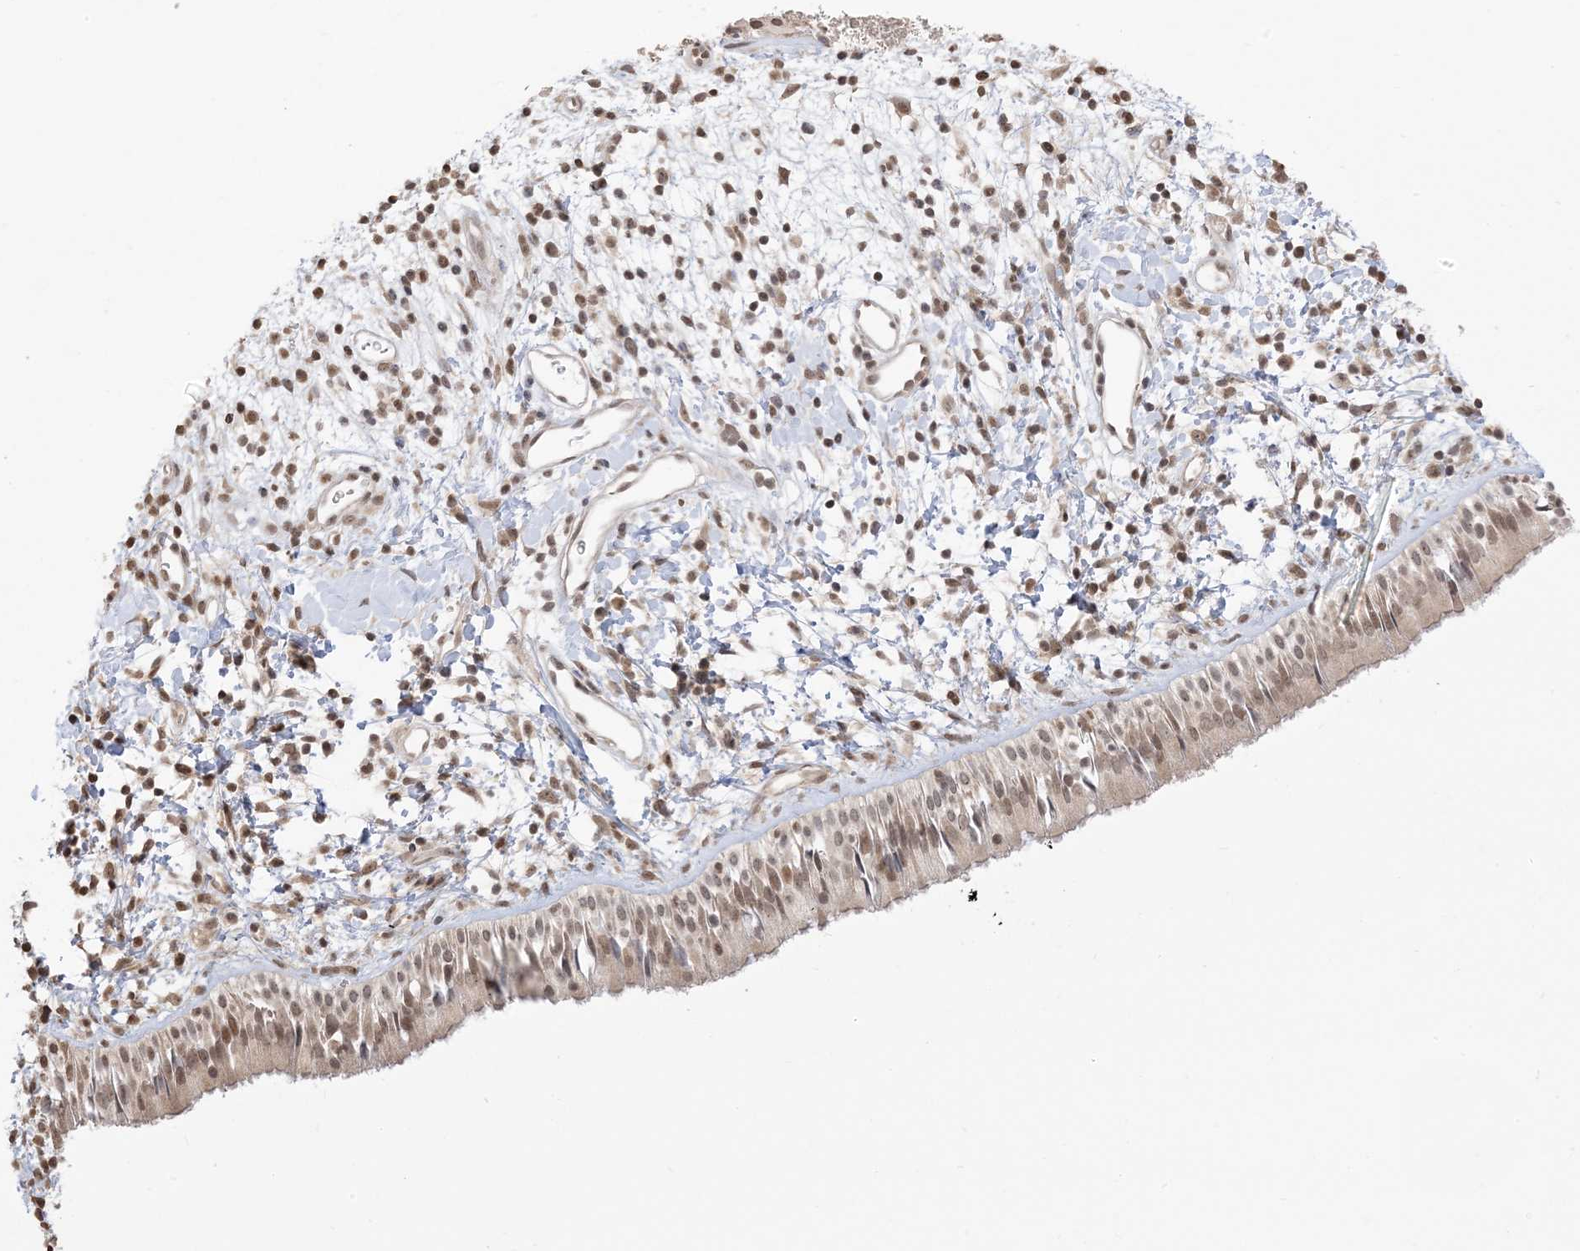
{"staining": {"intensity": "moderate", "quantity": ">75%", "location": "nuclear"}, "tissue": "nasopharynx", "cell_type": "Respiratory epithelial cells", "image_type": "normal", "snomed": [{"axis": "morphology", "description": "Normal tissue, NOS"}, {"axis": "topography", "description": "Nasopharynx"}], "caption": "This histopathology image shows immunohistochemistry staining of unremarkable nasopharynx, with medium moderate nuclear staining in about >75% of respiratory epithelial cells.", "gene": "RANBP9", "patient": {"sex": "male", "age": 22}}